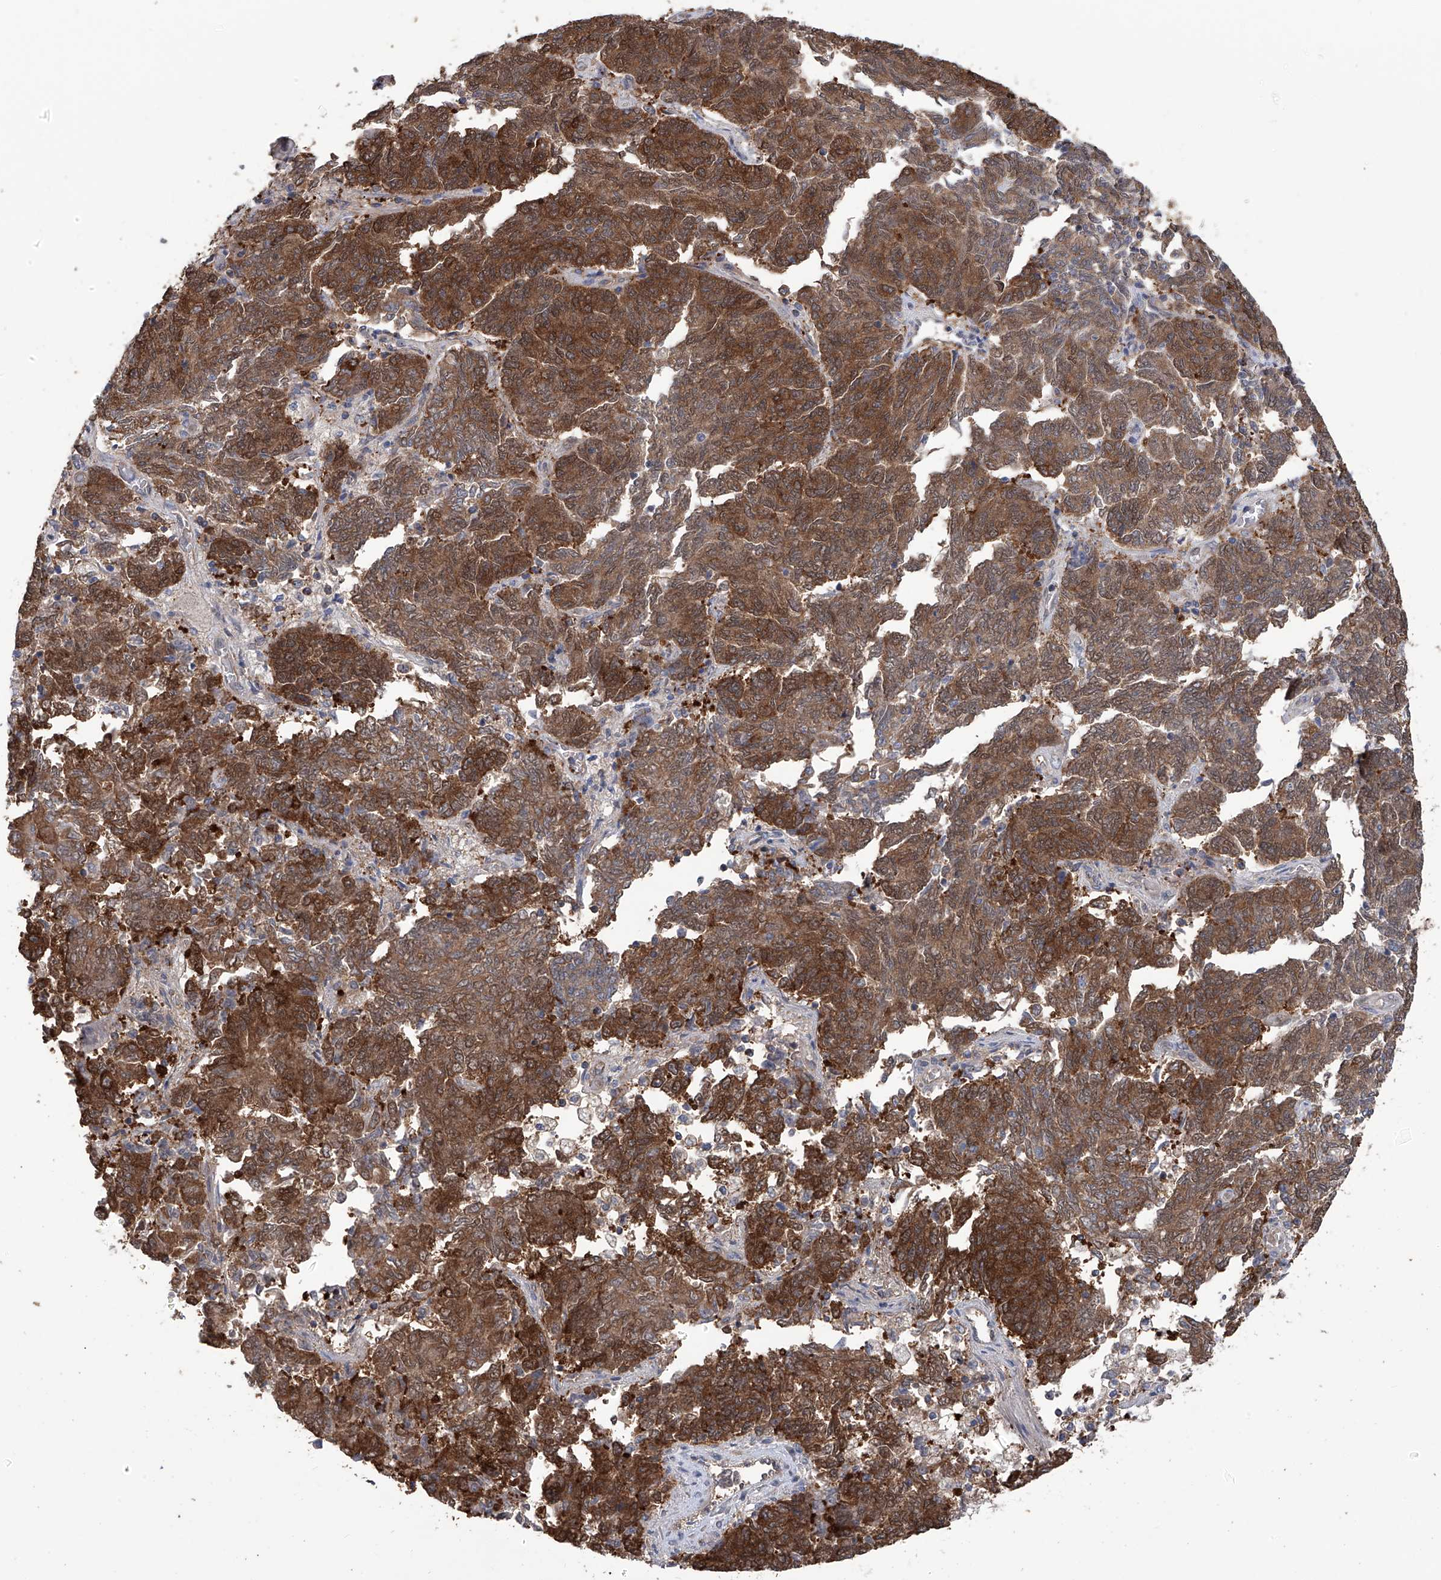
{"staining": {"intensity": "strong", "quantity": ">75%", "location": "cytoplasmic/membranous"}, "tissue": "endometrial cancer", "cell_type": "Tumor cells", "image_type": "cancer", "snomed": [{"axis": "morphology", "description": "Adenocarcinoma, NOS"}, {"axis": "topography", "description": "Endometrium"}], "caption": "The histopathology image exhibits a brown stain indicating the presence of a protein in the cytoplasmic/membranous of tumor cells in adenocarcinoma (endometrial). (Brightfield microscopy of DAB IHC at high magnification).", "gene": "NUDT17", "patient": {"sex": "female", "age": 80}}